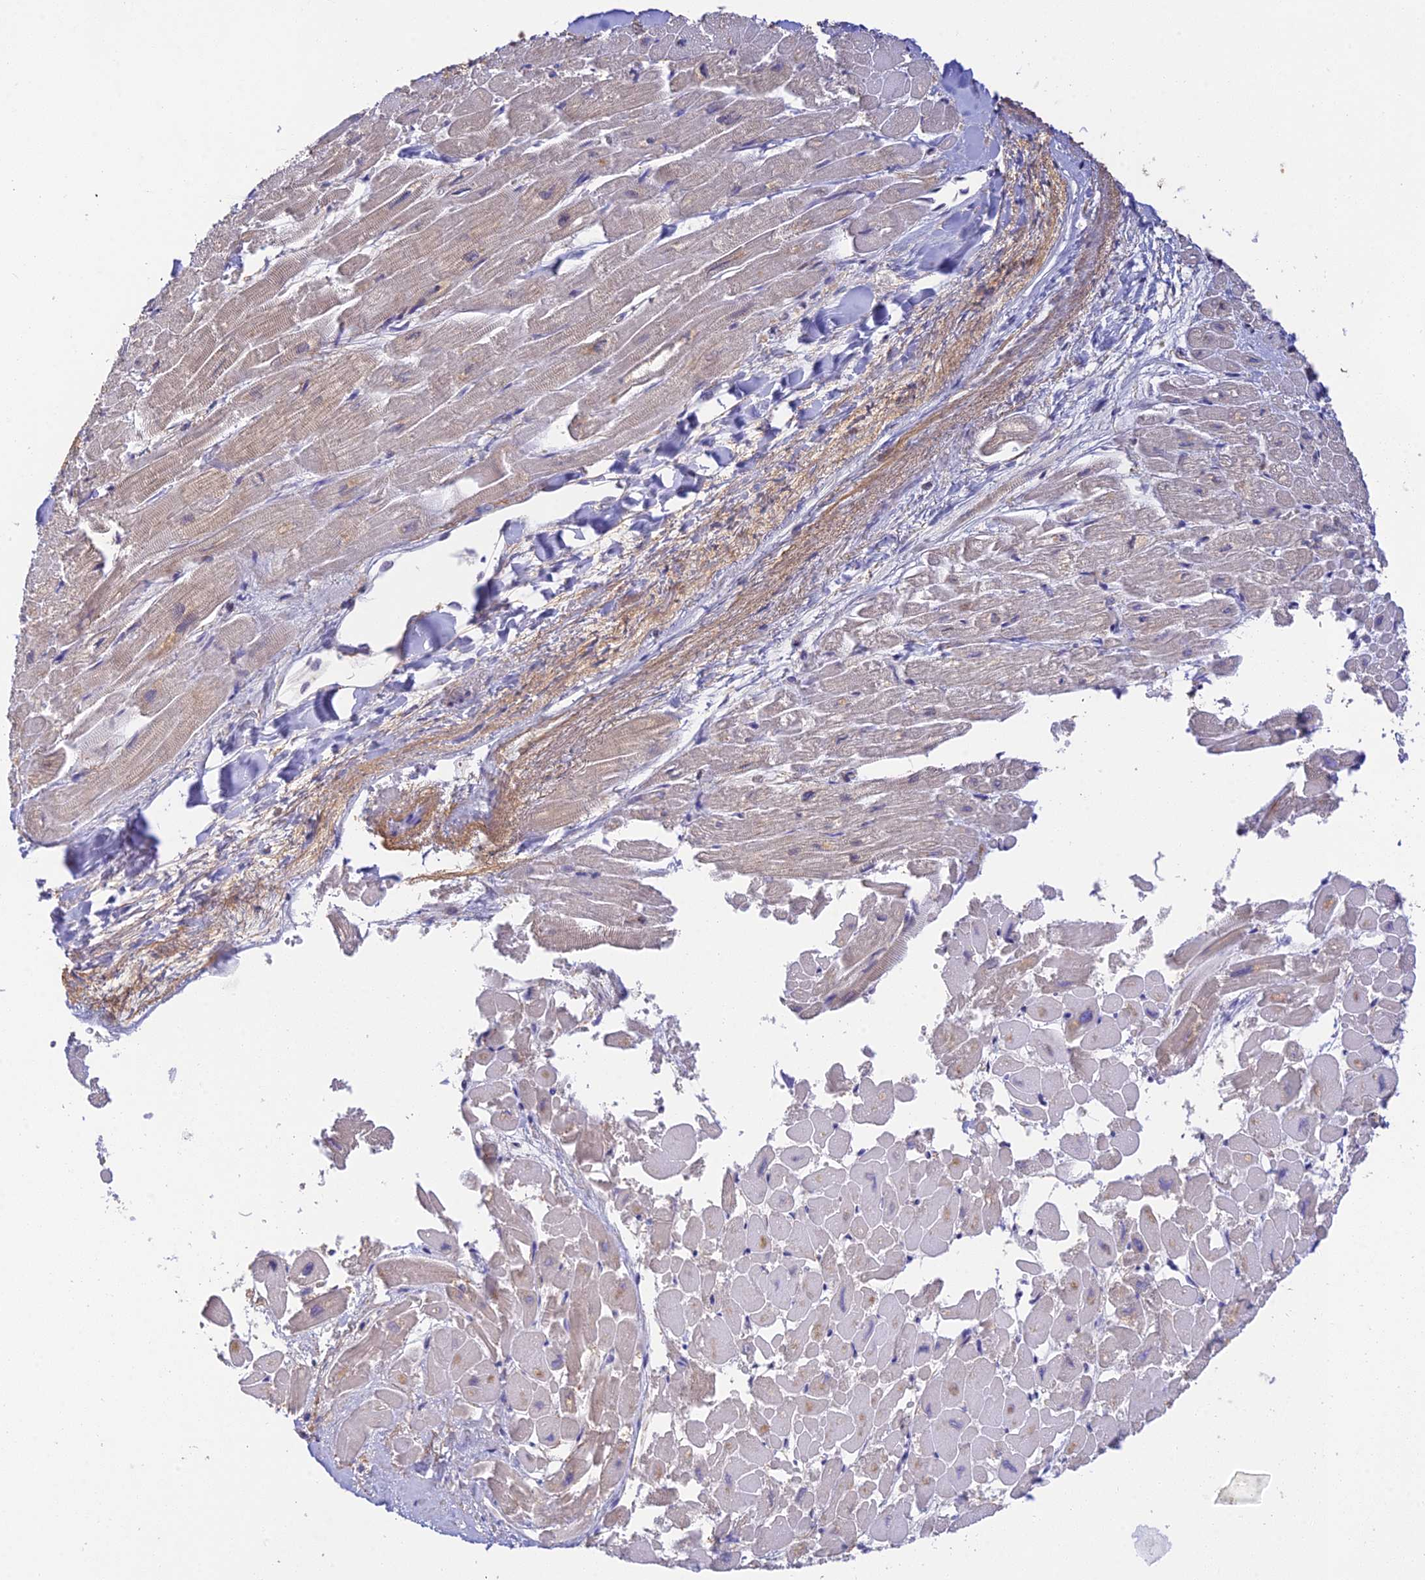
{"staining": {"intensity": "weak", "quantity": "25%-75%", "location": "cytoplasmic/membranous"}, "tissue": "heart muscle", "cell_type": "Cardiomyocytes", "image_type": "normal", "snomed": [{"axis": "morphology", "description": "Normal tissue, NOS"}, {"axis": "topography", "description": "Heart"}], "caption": "This histopathology image reveals normal heart muscle stained with IHC to label a protein in brown. The cytoplasmic/membranous of cardiomyocytes show weak positivity for the protein. Nuclei are counter-stained blue.", "gene": "PEX16", "patient": {"sex": "male", "age": 54}}